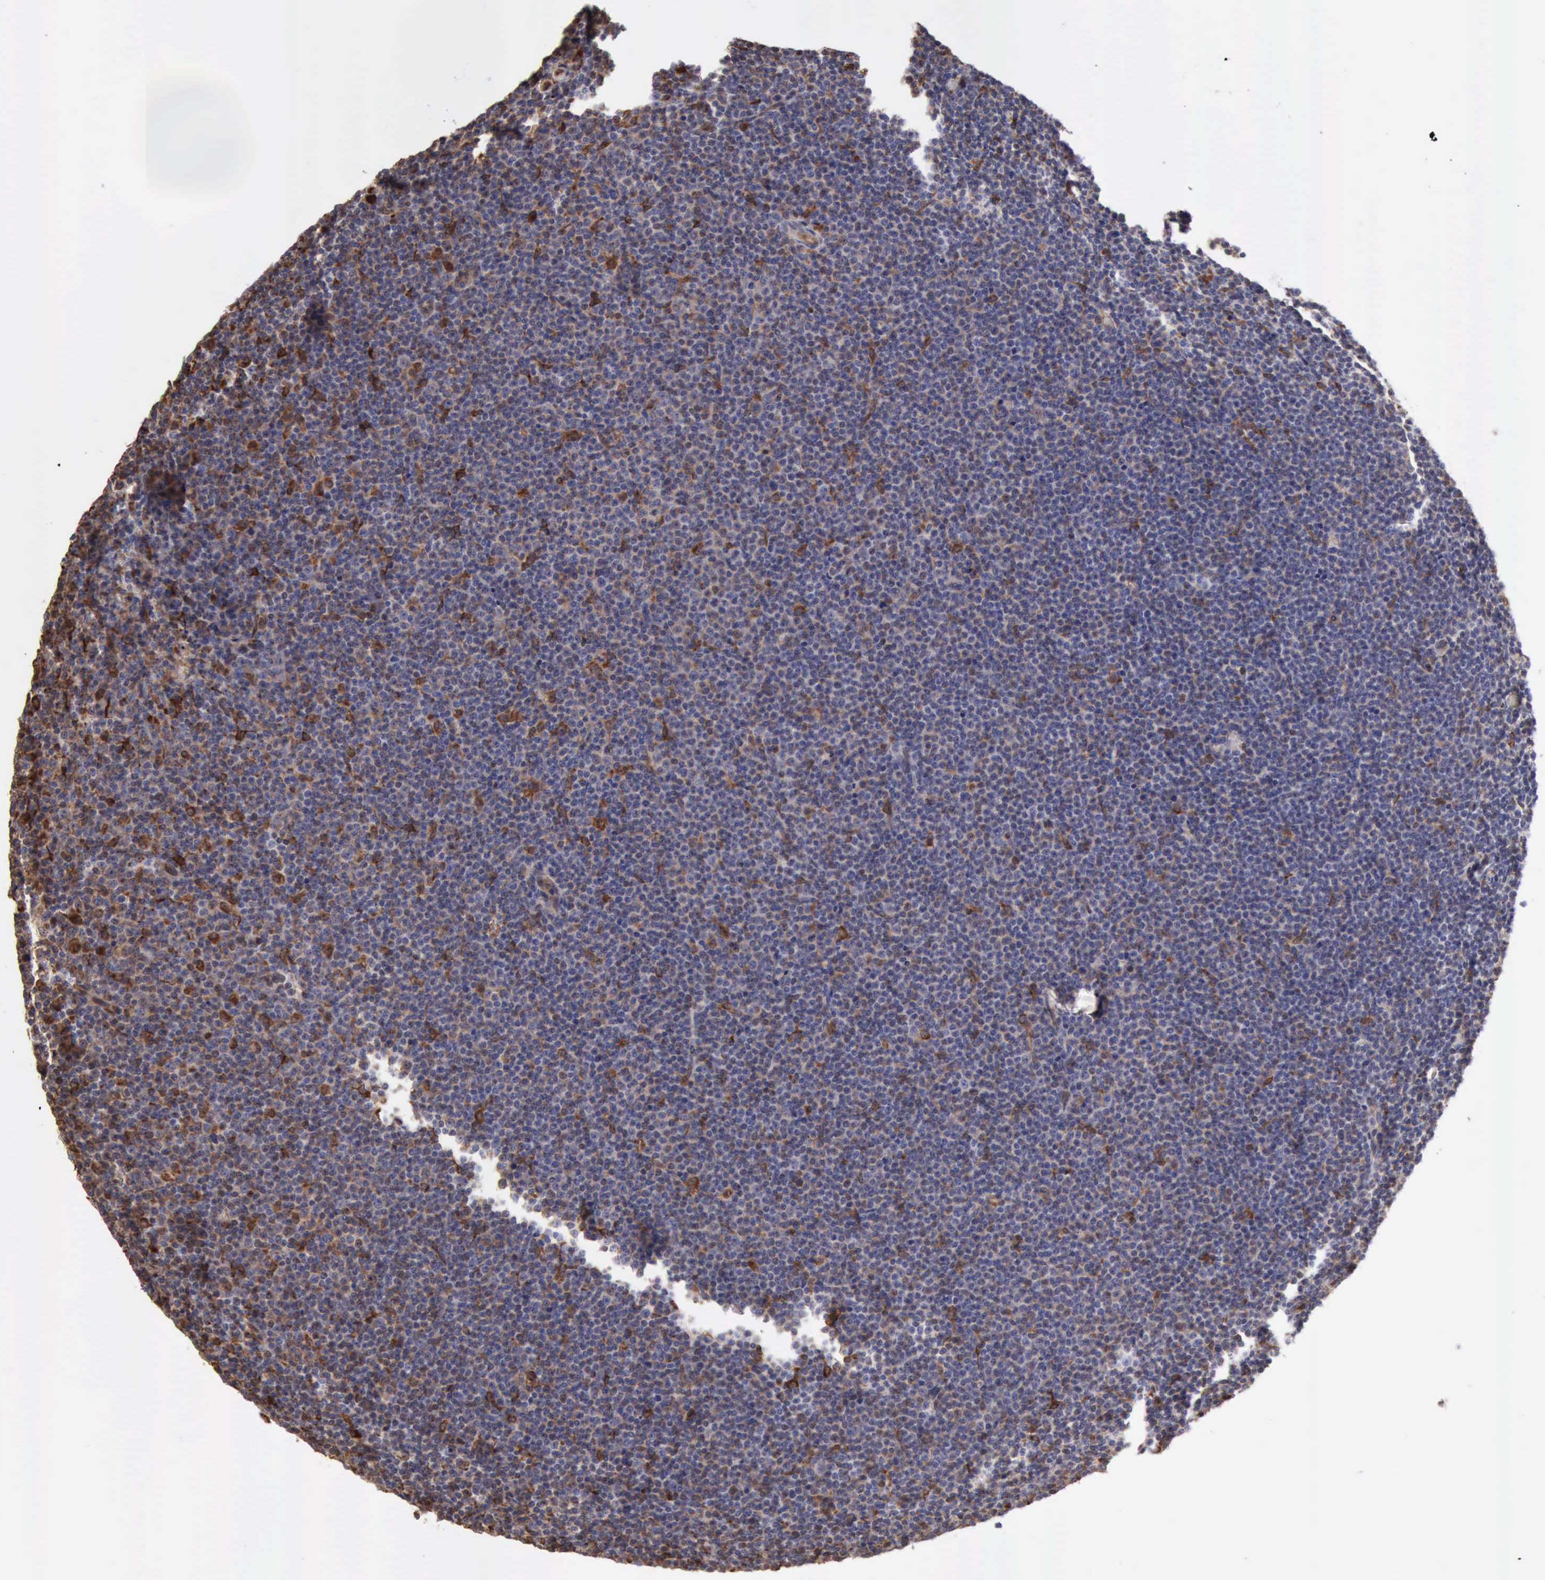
{"staining": {"intensity": "negative", "quantity": "none", "location": "none"}, "tissue": "lymphoma", "cell_type": "Tumor cells", "image_type": "cancer", "snomed": [{"axis": "morphology", "description": "Malignant lymphoma, non-Hodgkin's type, Low grade"}, {"axis": "topography", "description": "Lymph node"}], "caption": "Tumor cells are negative for brown protein staining in malignant lymphoma, non-Hodgkin's type (low-grade).", "gene": "APOL2", "patient": {"sex": "female", "age": 69}}